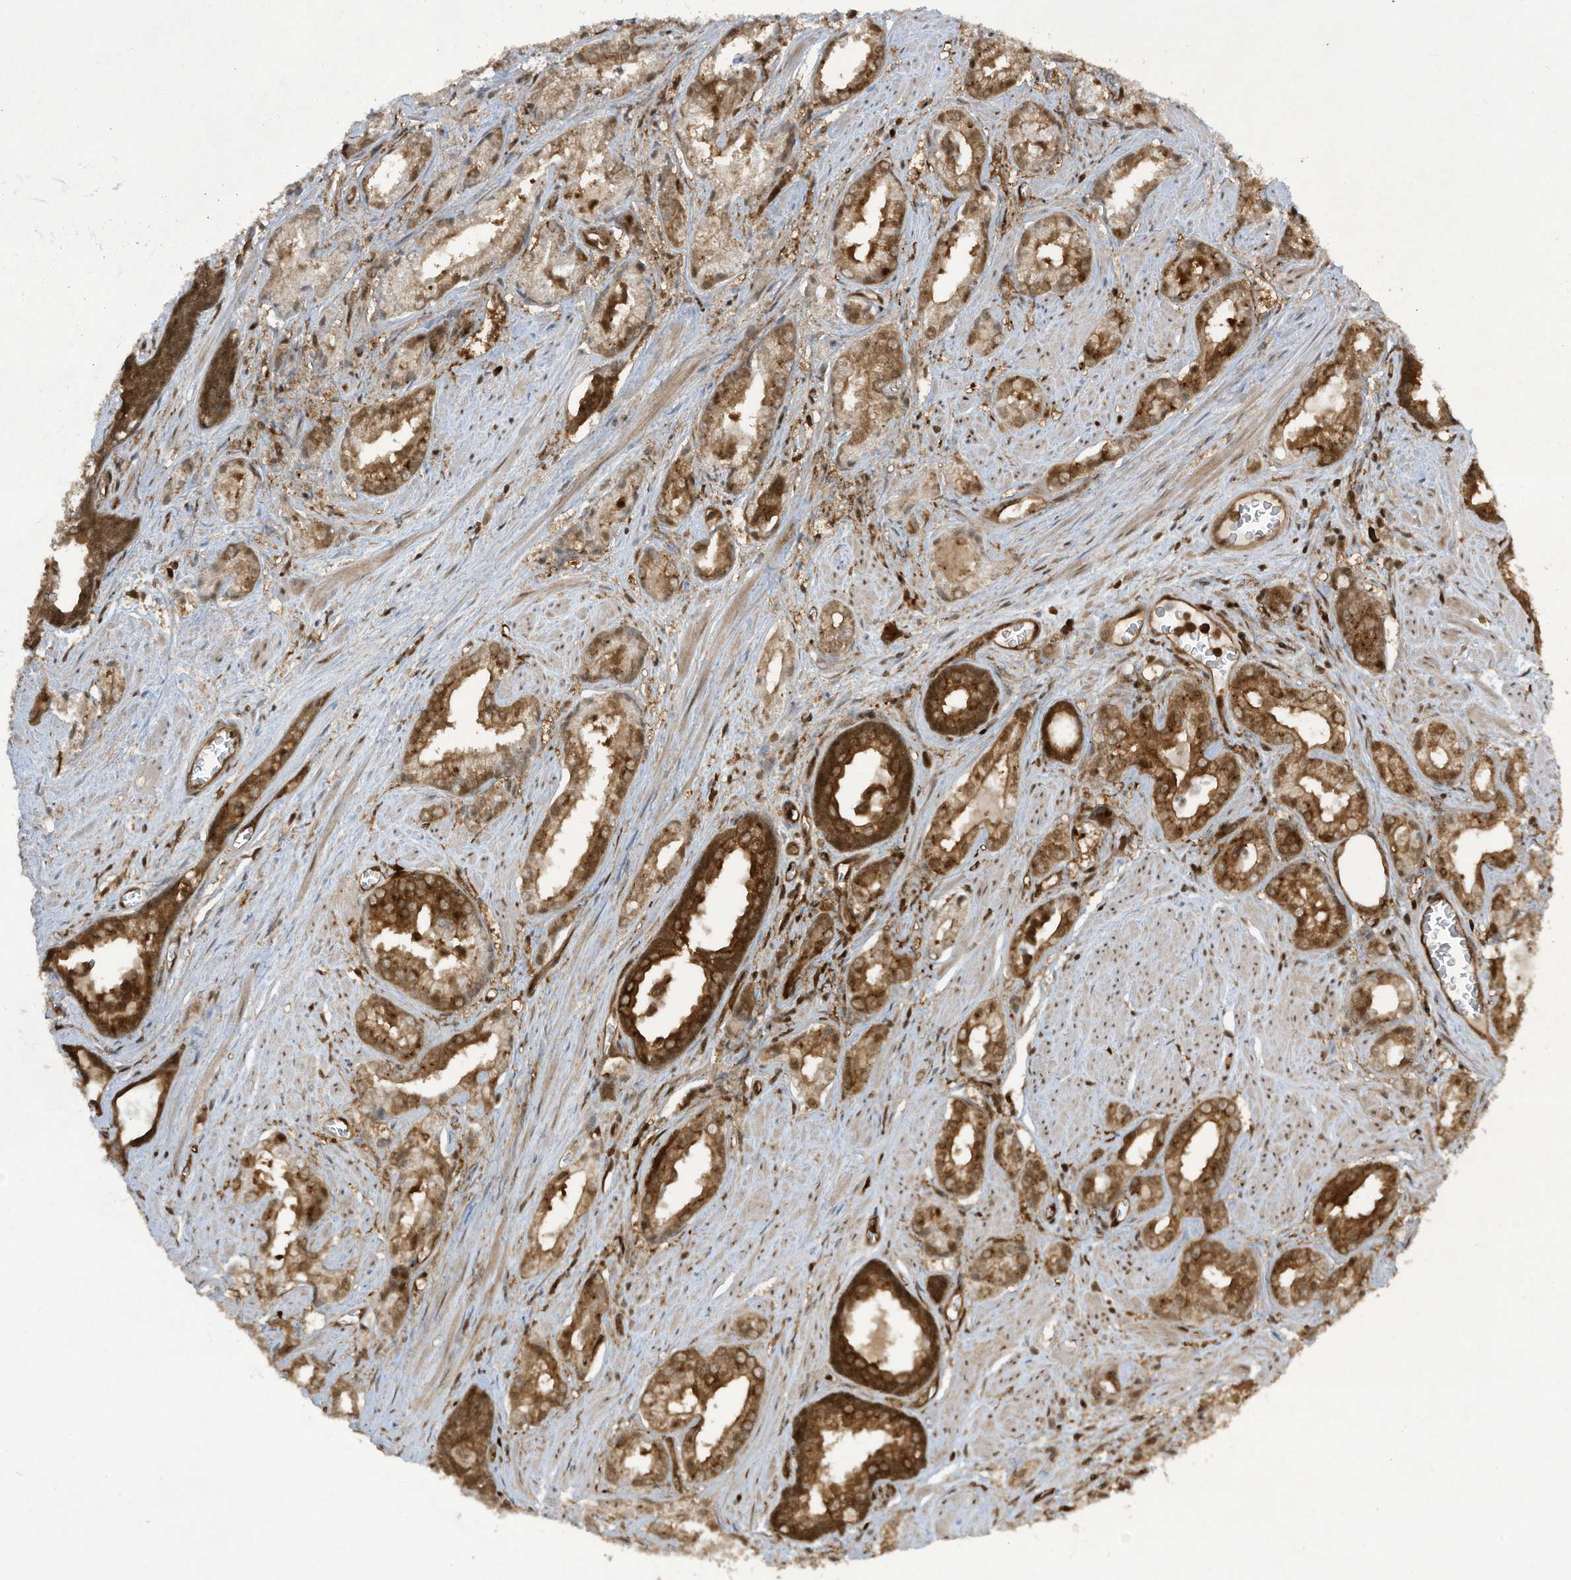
{"staining": {"intensity": "moderate", "quantity": ">75%", "location": "cytoplasmic/membranous,nuclear"}, "tissue": "prostate cancer", "cell_type": "Tumor cells", "image_type": "cancer", "snomed": [{"axis": "morphology", "description": "Adenocarcinoma, Low grade"}, {"axis": "topography", "description": "Prostate"}], "caption": "Immunohistochemical staining of prostate cancer demonstrates medium levels of moderate cytoplasmic/membranous and nuclear positivity in approximately >75% of tumor cells.", "gene": "CERT1", "patient": {"sex": "male", "age": 54}}